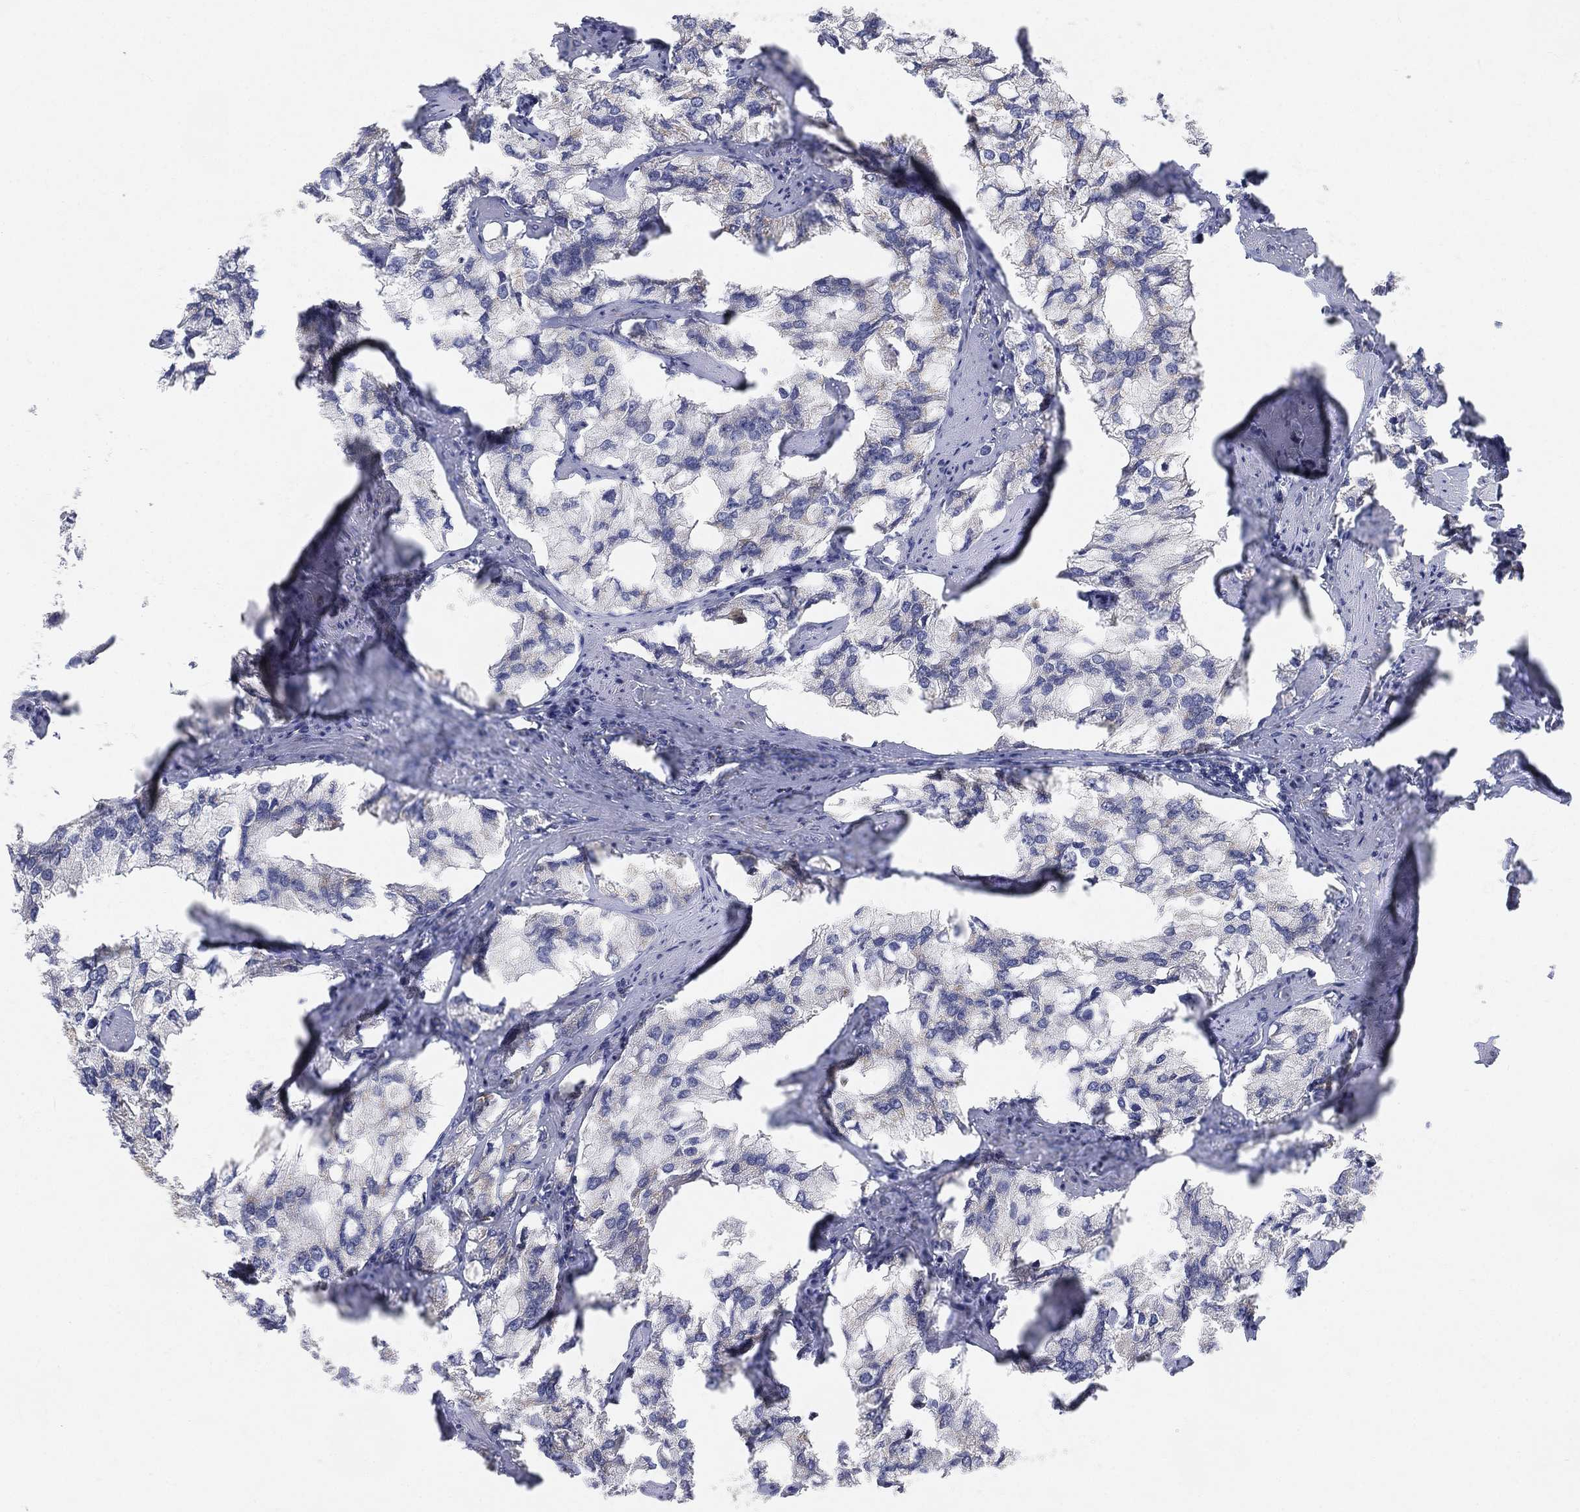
{"staining": {"intensity": "moderate", "quantity": "<25%", "location": "cytoplasmic/membranous"}, "tissue": "prostate cancer", "cell_type": "Tumor cells", "image_type": "cancer", "snomed": [{"axis": "morphology", "description": "Adenocarcinoma, NOS"}, {"axis": "topography", "description": "Prostate and seminal vesicle, NOS"}, {"axis": "topography", "description": "Prostate"}], "caption": "Moderate cytoplasmic/membranous expression for a protein is seen in approximately <25% of tumor cells of prostate cancer using immunohistochemistry.", "gene": "TICAM1", "patient": {"sex": "male", "age": 64}}